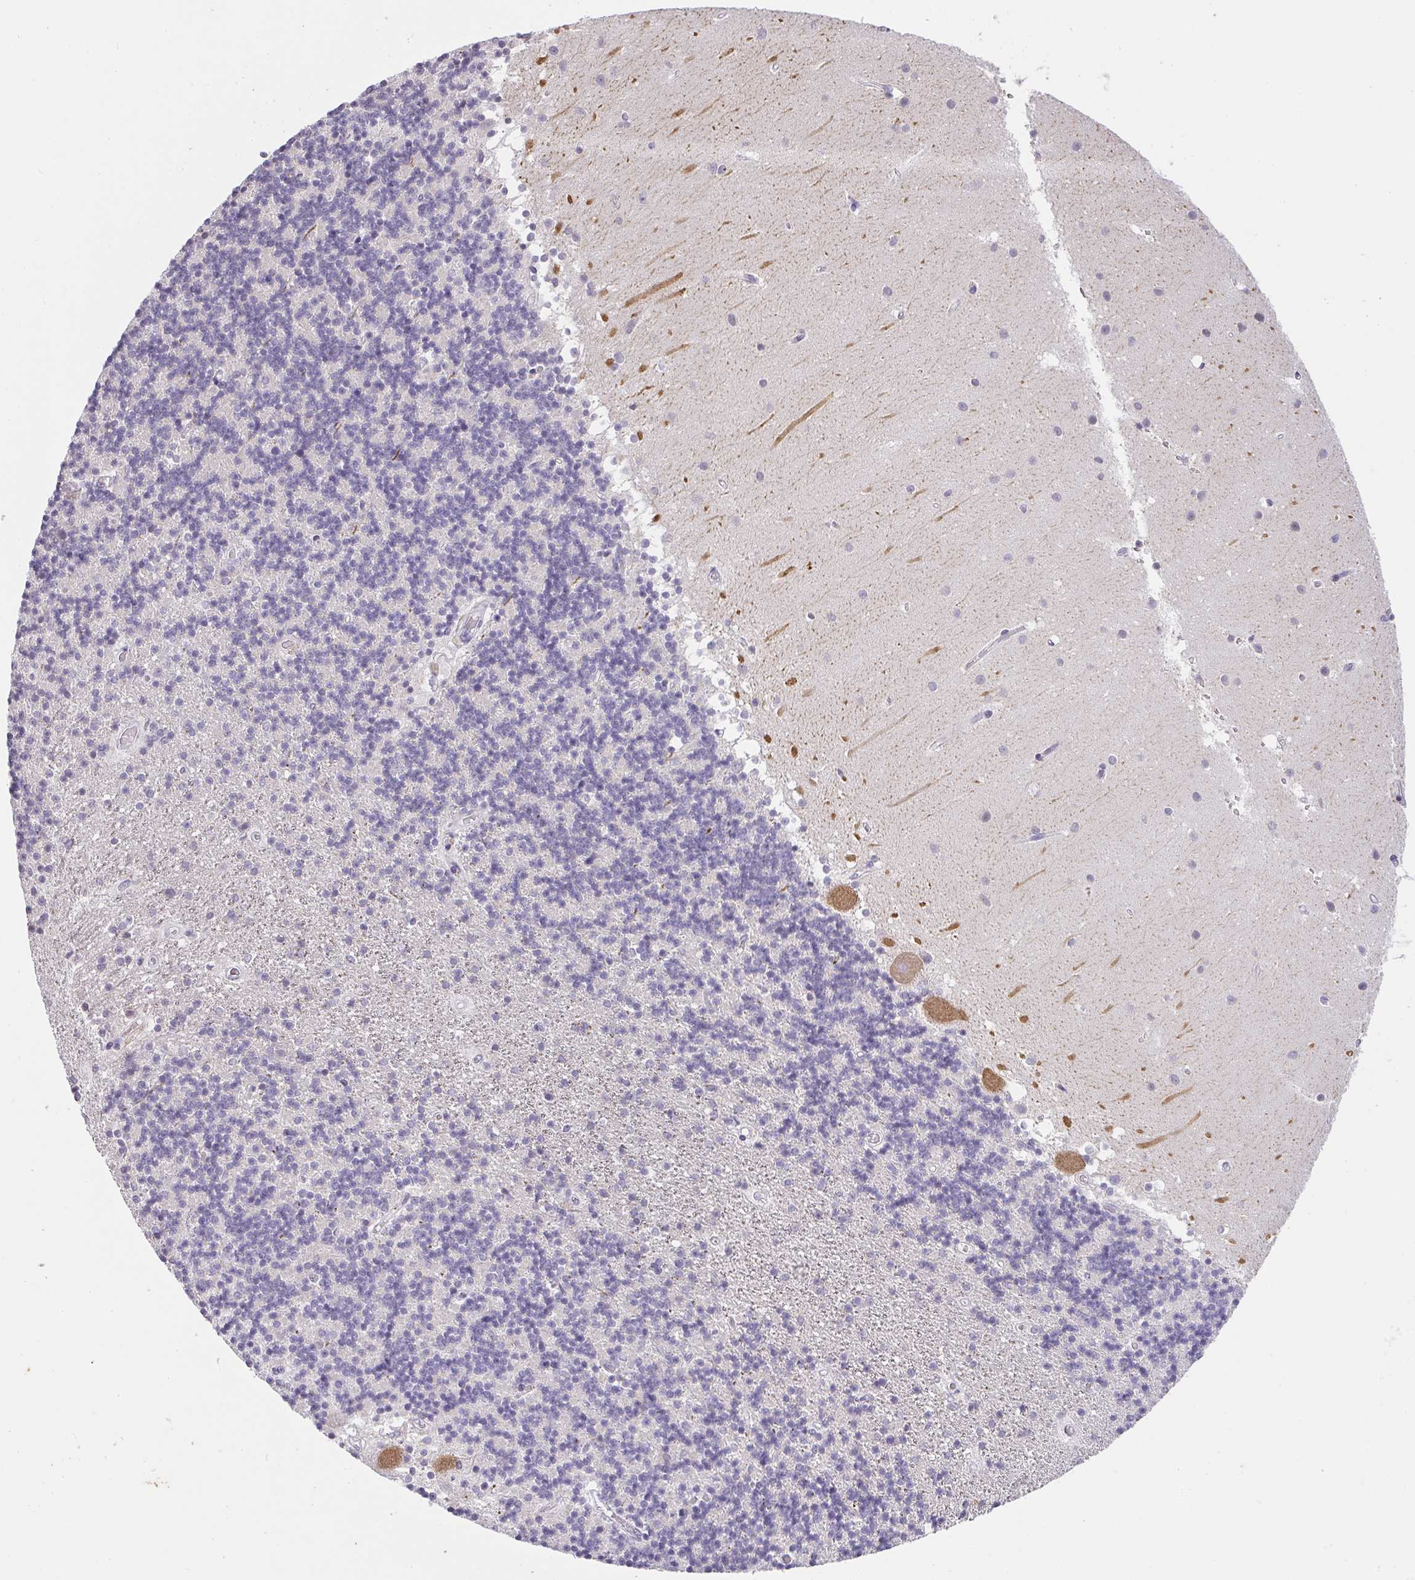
{"staining": {"intensity": "negative", "quantity": "none", "location": "none"}, "tissue": "cerebellum", "cell_type": "Cells in granular layer", "image_type": "normal", "snomed": [{"axis": "morphology", "description": "Normal tissue, NOS"}, {"axis": "topography", "description": "Cerebellum"}], "caption": "This is a micrograph of immunohistochemistry staining of benign cerebellum, which shows no positivity in cells in granular layer.", "gene": "CACNA1S", "patient": {"sex": "male", "age": 54}}